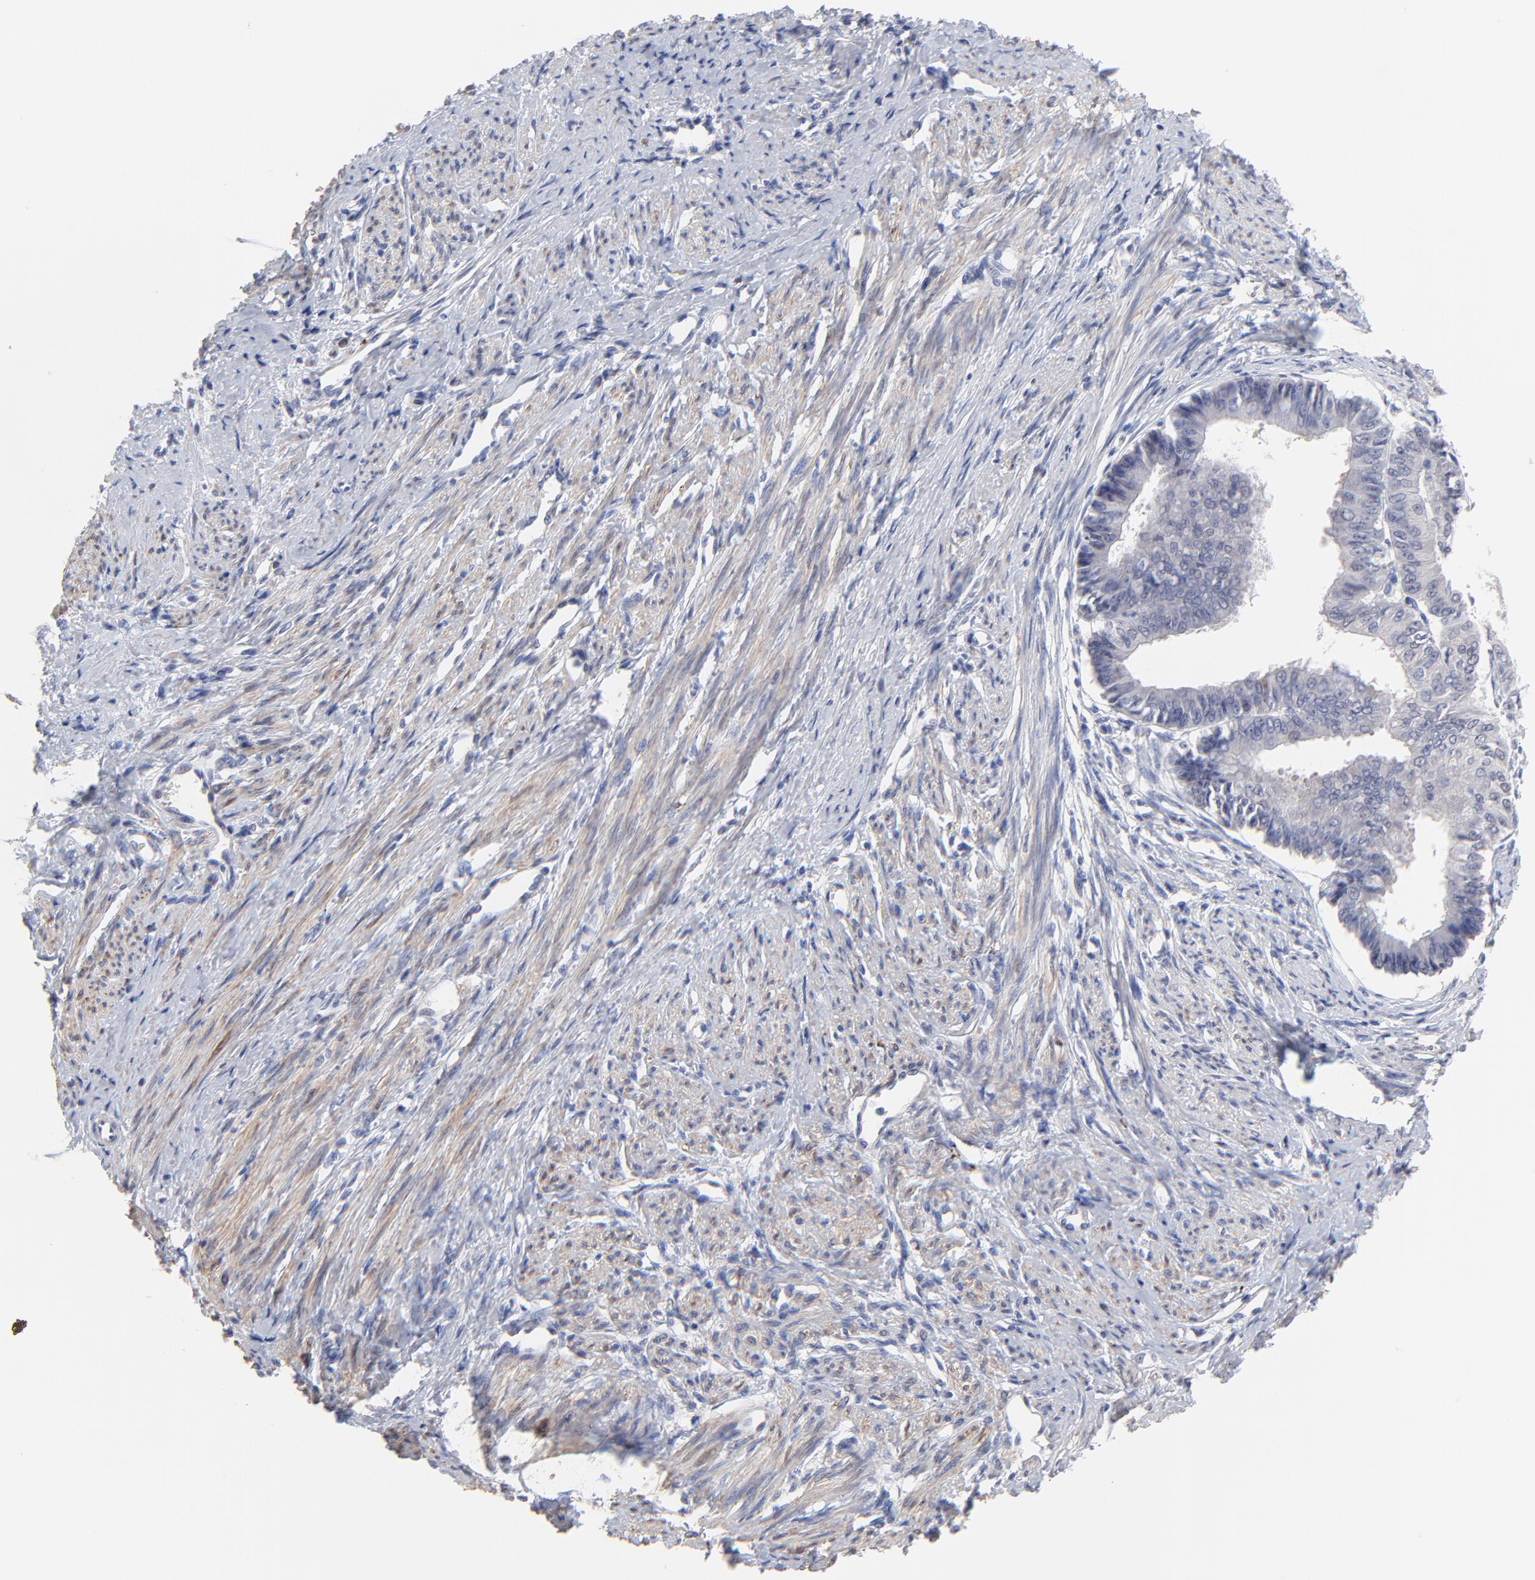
{"staining": {"intensity": "weak", "quantity": "<25%", "location": "cytoplasmic/membranous"}, "tissue": "endometrial cancer", "cell_type": "Tumor cells", "image_type": "cancer", "snomed": [{"axis": "morphology", "description": "Adenocarcinoma, NOS"}, {"axis": "topography", "description": "Endometrium"}], "caption": "Immunohistochemistry (IHC) micrograph of adenocarcinoma (endometrial) stained for a protein (brown), which shows no staining in tumor cells.", "gene": "TWNK", "patient": {"sex": "female", "age": 76}}